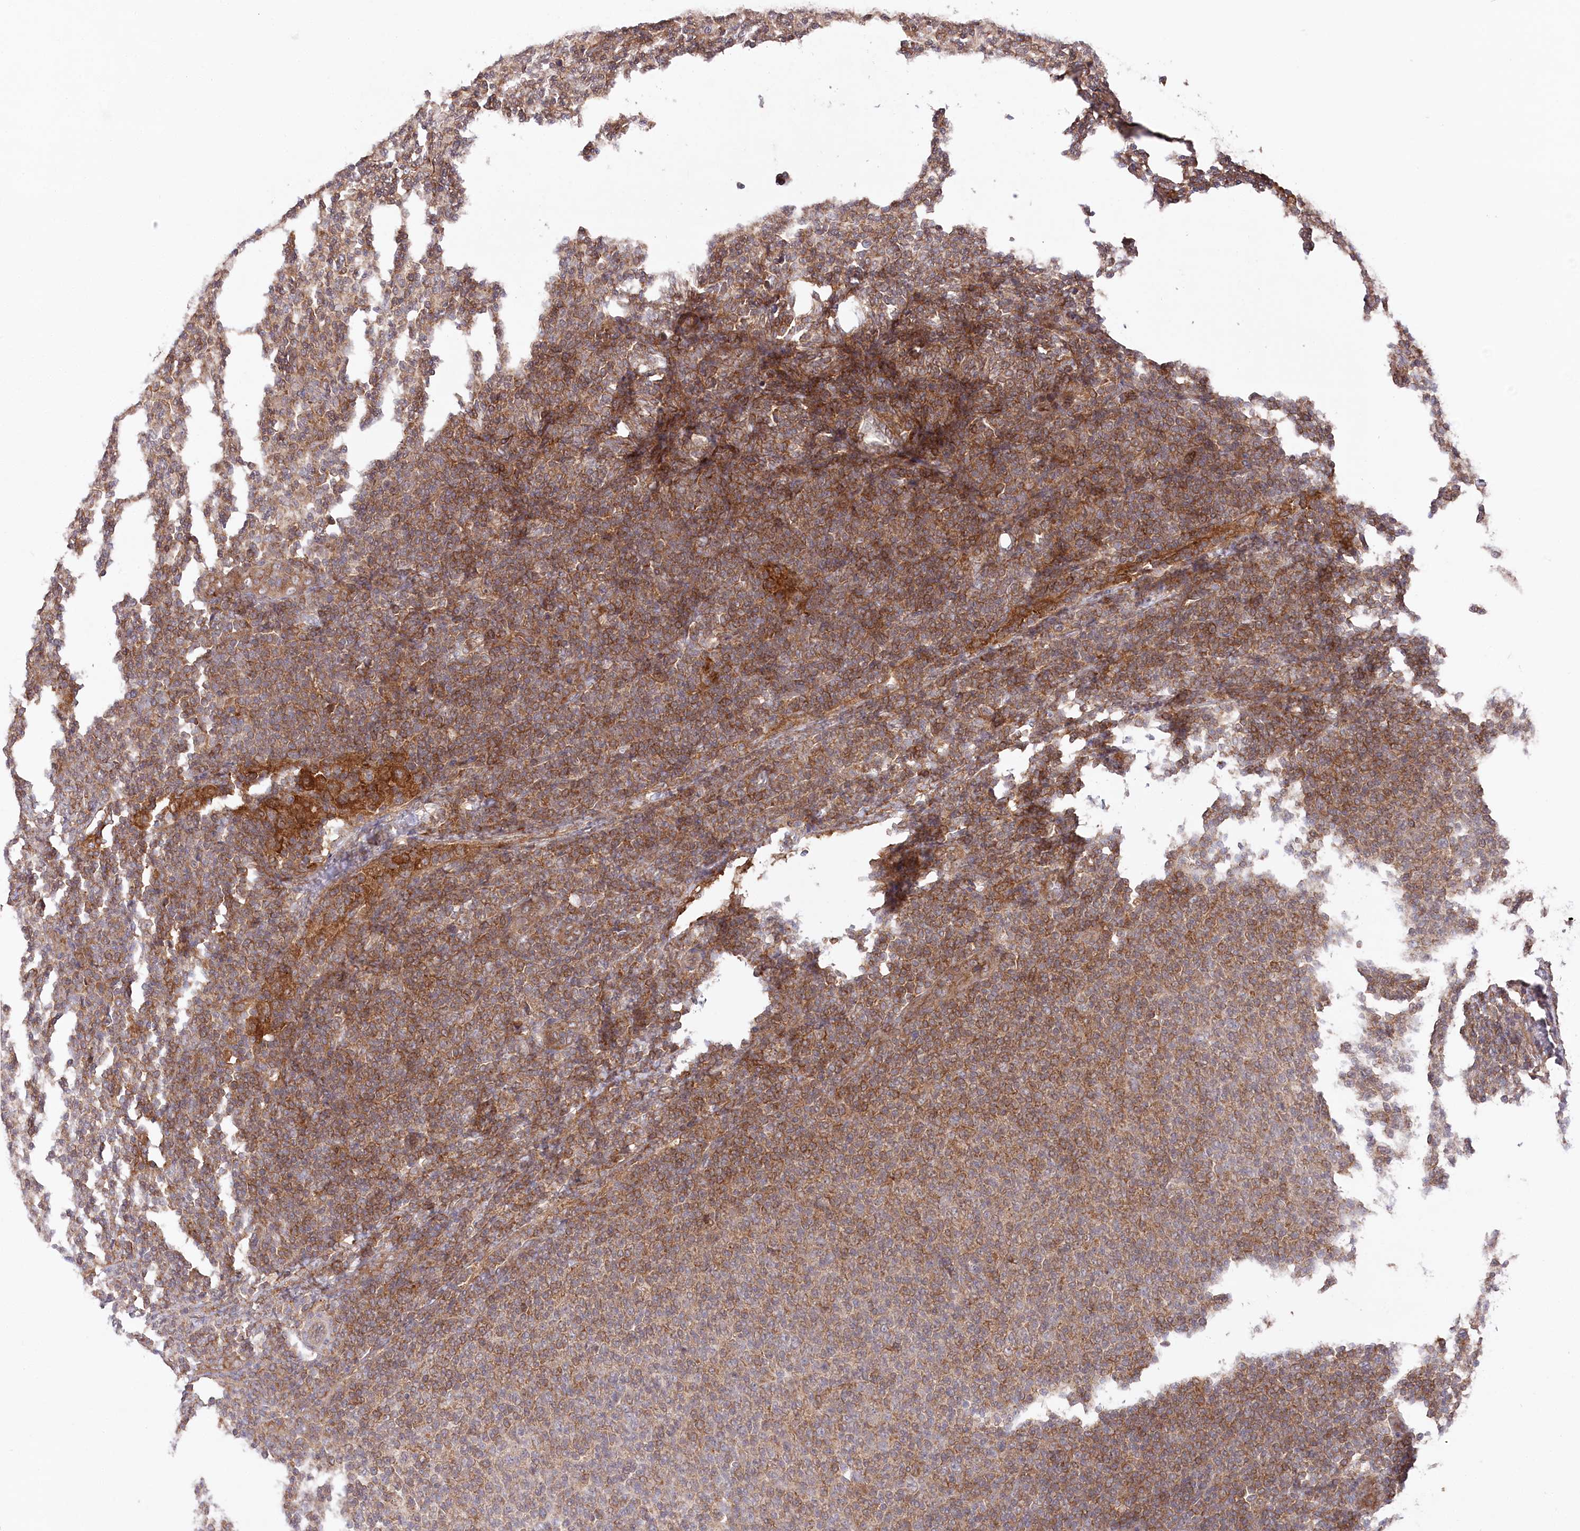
{"staining": {"intensity": "moderate", "quantity": ">75%", "location": "cytoplasmic/membranous"}, "tissue": "lymphoma", "cell_type": "Tumor cells", "image_type": "cancer", "snomed": [{"axis": "morphology", "description": "Malignant lymphoma, non-Hodgkin's type, Low grade"}, {"axis": "topography", "description": "Lymph node"}], "caption": "DAB immunohistochemical staining of human malignant lymphoma, non-Hodgkin's type (low-grade) reveals moderate cytoplasmic/membranous protein positivity in approximately >75% of tumor cells.", "gene": "PPP1R21", "patient": {"sex": "male", "age": 66}}